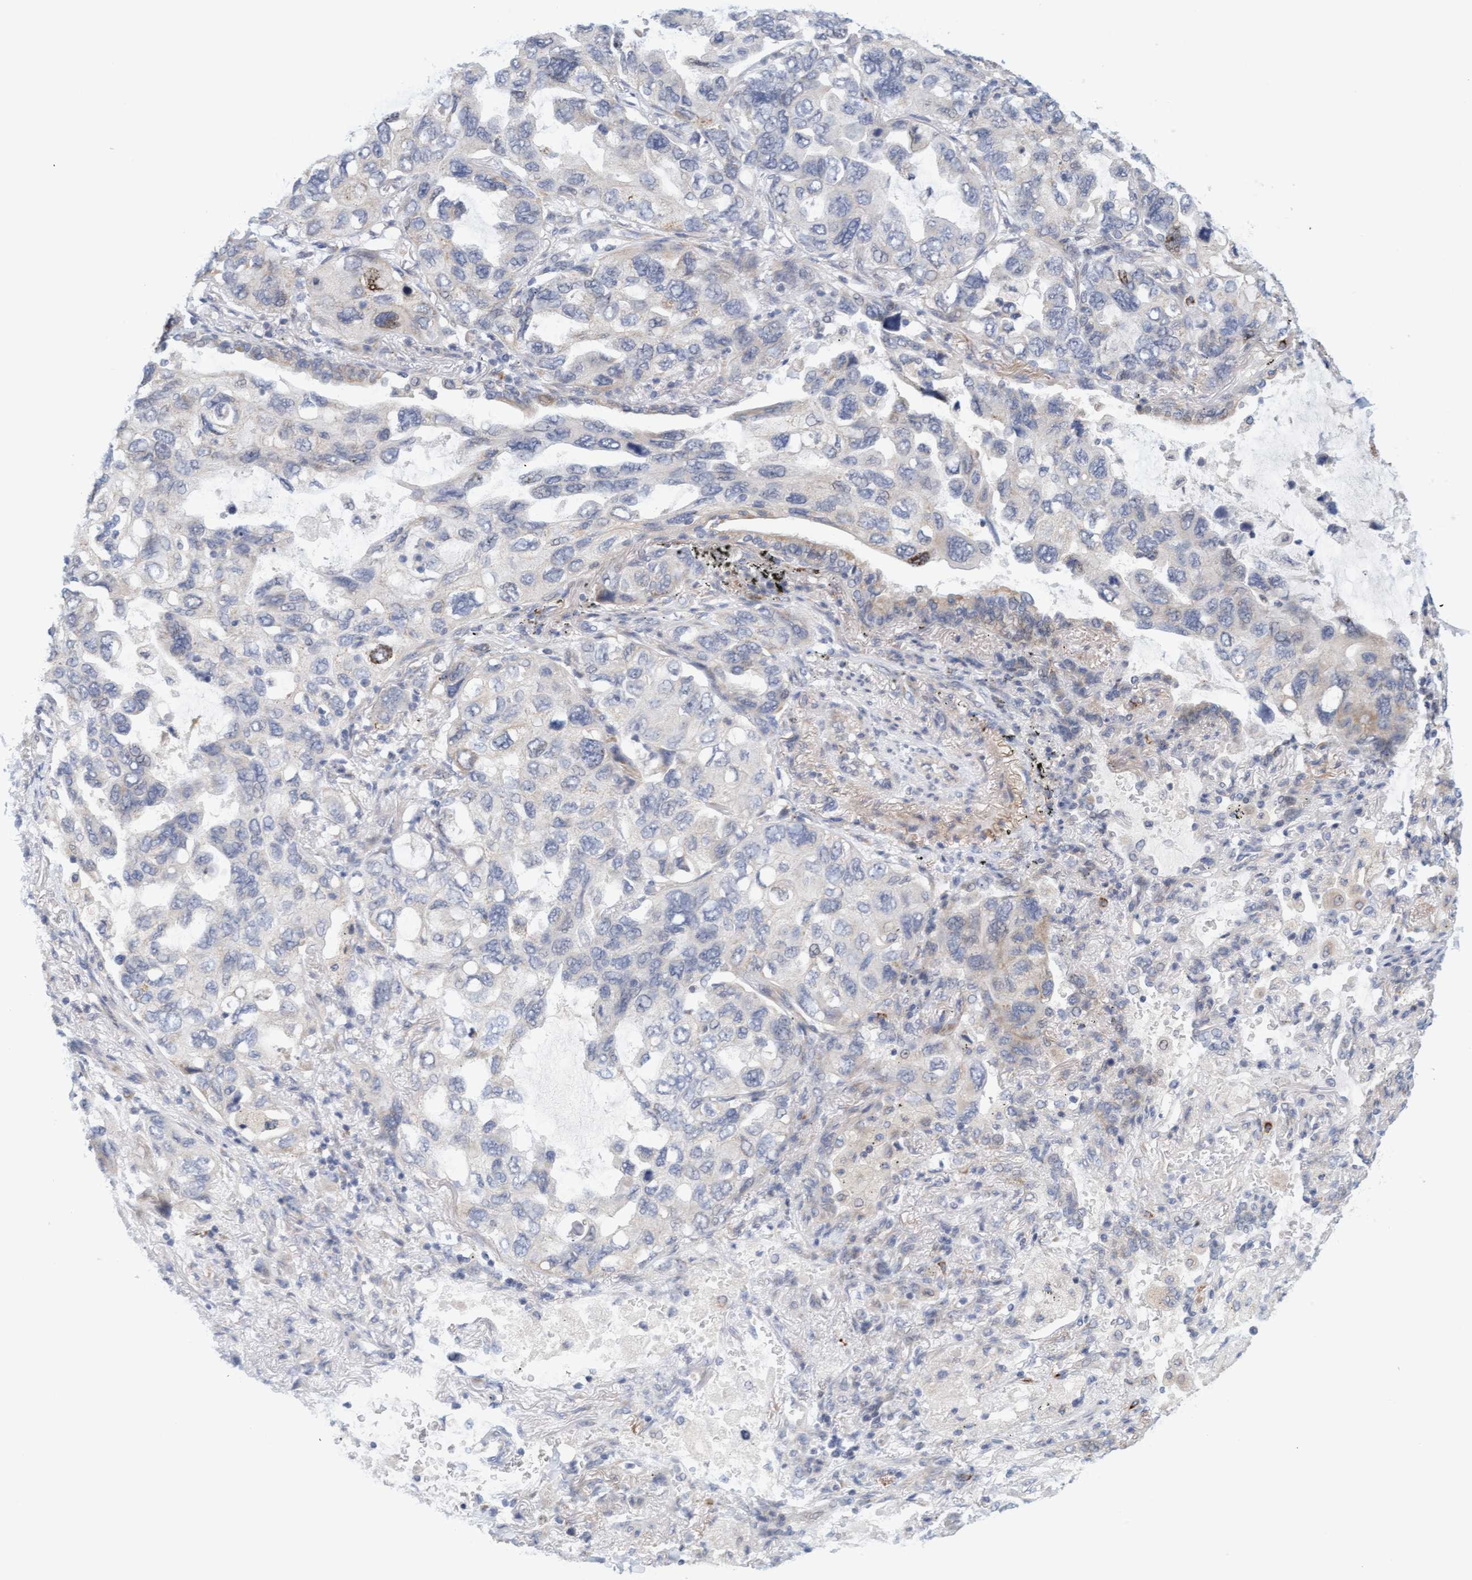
{"staining": {"intensity": "negative", "quantity": "none", "location": "none"}, "tissue": "lung cancer", "cell_type": "Tumor cells", "image_type": "cancer", "snomed": [{"axis": "morphology", "description": "Squamous cell carcinoma, NOS"}, {"axis": "topography", "description": "Lung"}], "caption": "DAB (3,3'-diaminobenzidine) immunohistochemical staining of squamous cell carcinoma (lung) displays no significant positivity in tumor cells. The staining is performed using DAB brown chromogen with nuclei counter-stained in using hematoxylin.", "gene": "ZC3H3", "patient": {"sex": "female", "age": 73}}